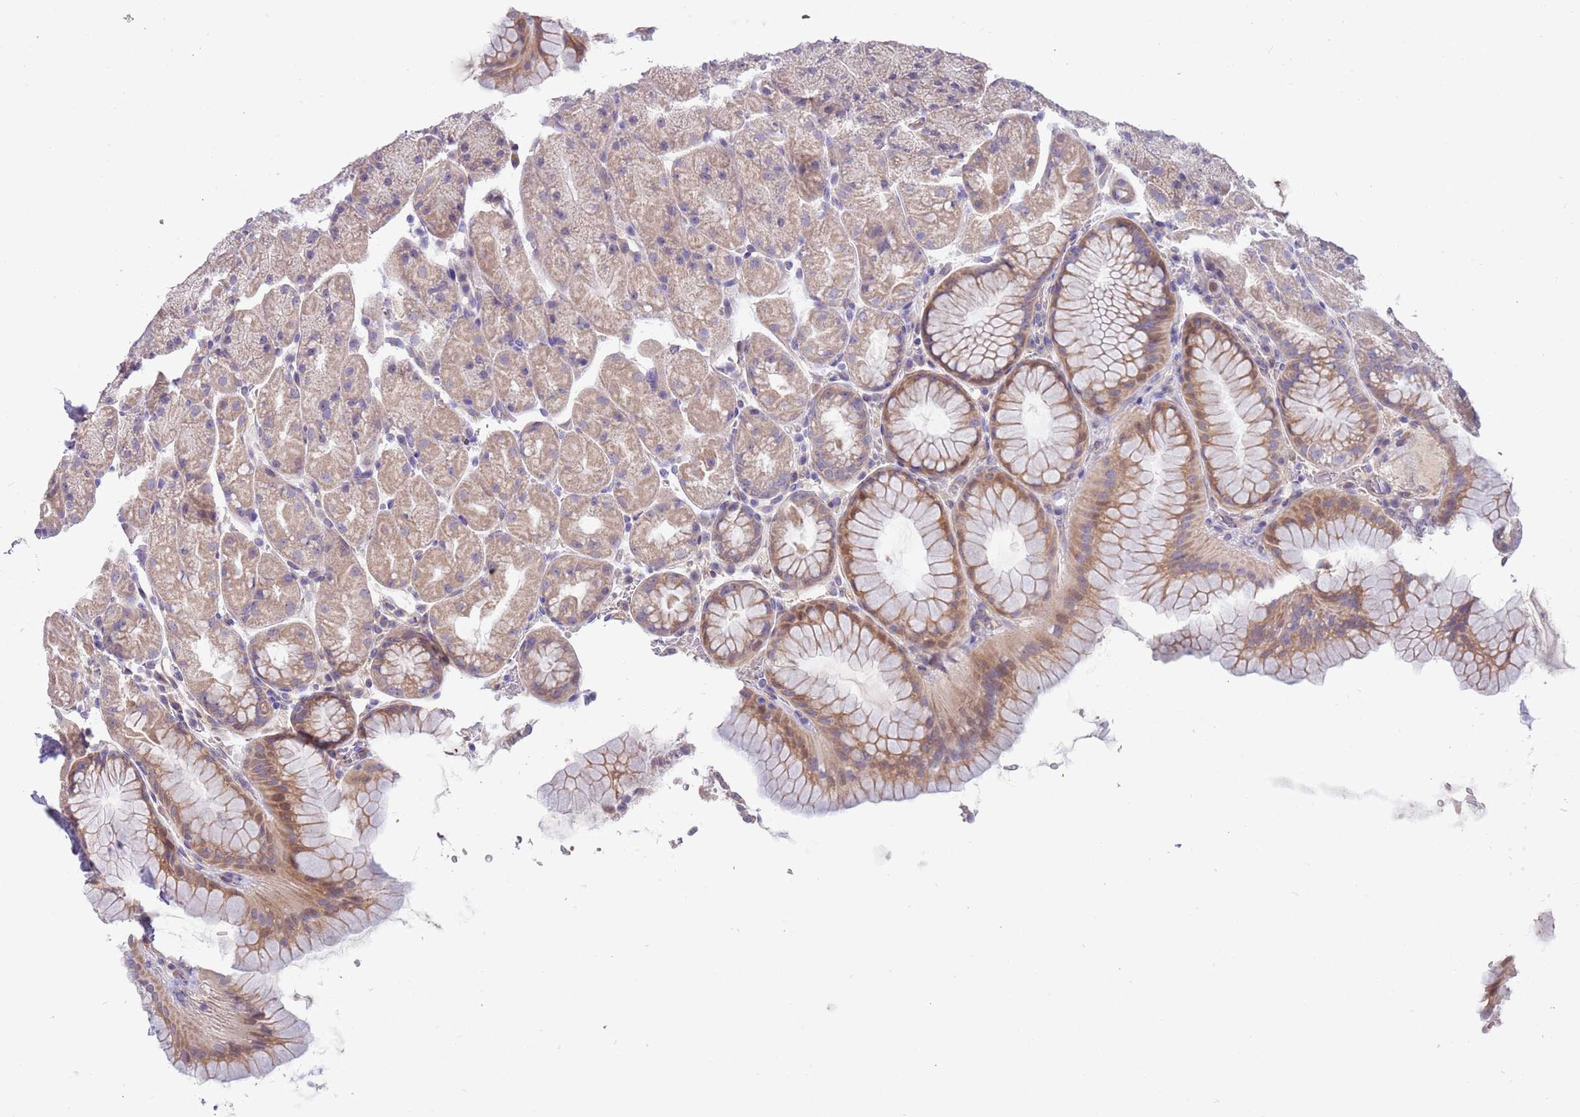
{"staining": {"intensity": "weak", "quantity": ">75%", "location": "cytoplasmic/membranous"}, "tissue": "stomach", "cell_type": "Glandular cells", "image_type": "normal", "snomed": [{"axis": "morphology", "description": "Normal tissue, NOS"}, {"axis": "topography", "description": "Stomach, upper"}, {"axis": "topography", "description": "Stomach, lower"}], "caption": "Immunohistochemistry (IHC) photomicrograph of normal stomach: human stomach stained using immunohistochemistry reveals low levels of weak protein expression localized specifically in the cytoplasmic/membranous of glandular cells, appearing as a cytoplasmic/membranous brown color.", "gene": "CABYR", "patient": {"sex": "male", "age": 67}}